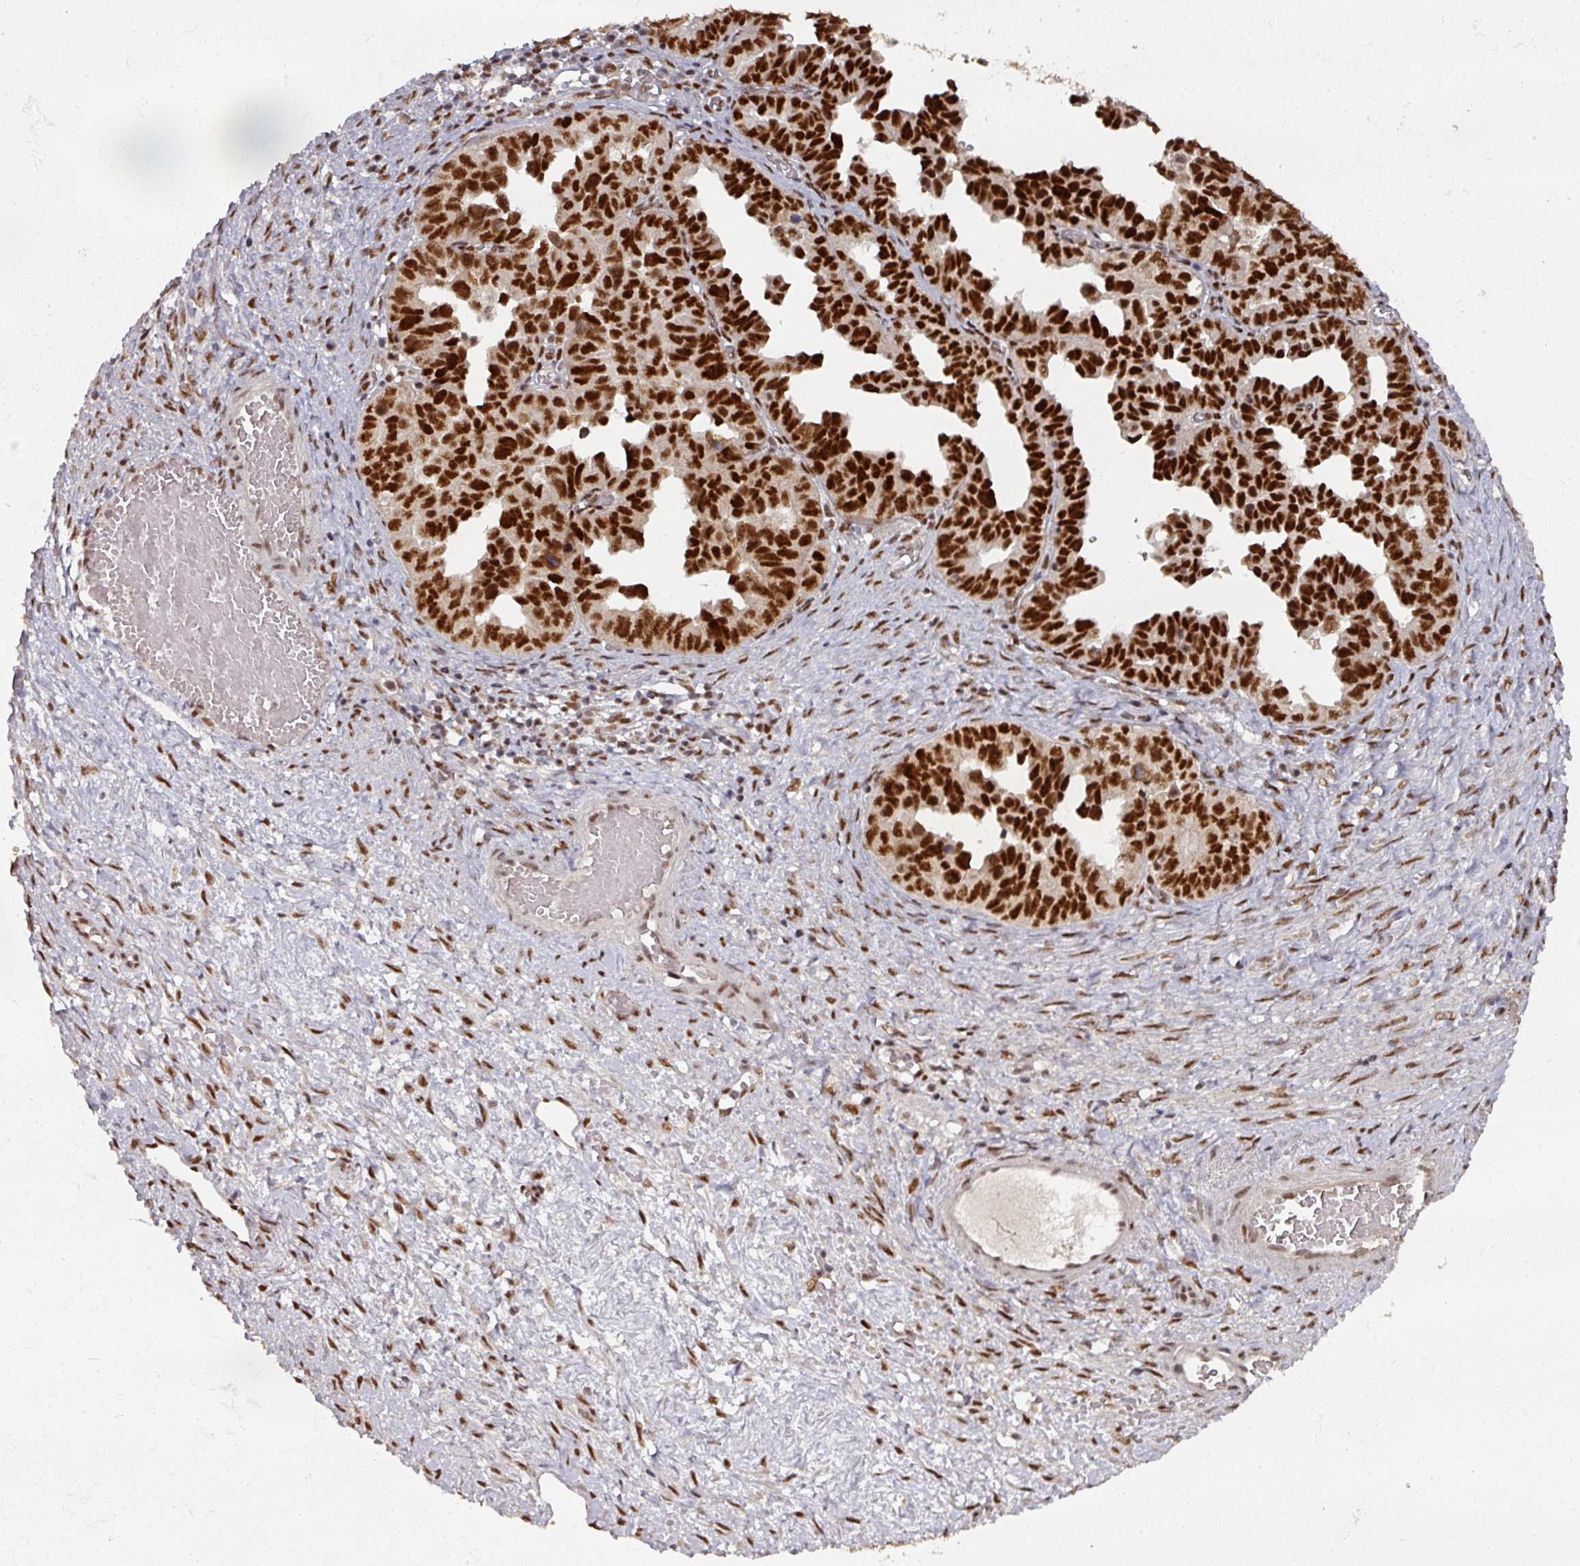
{"staining": {"intensity": "strong", "quantity": ">75%", "location": "nuclear"}, "tissue": "ovarian cancer", "cell_type": "Tumor cells", "image_type": "cancer", "snomed": [{"axis": "morphology", "description": "Cystadenocarcinoma, serous, NOS"}, {"axis": "topography", "description": "Ovary"}], "caption": "High-magnification brightfield microscopy of ovarian serous cystadenocarcinoma stained with DAB (3,3'-diaminobenzidine) (brown) and counterstained with hematoxylin (blue). tumor cells exhibit strong nuclear expression is seen in about>75% of cells.", "gene": "MEPCE", "patient": {"sex": "female", "age": 64}}